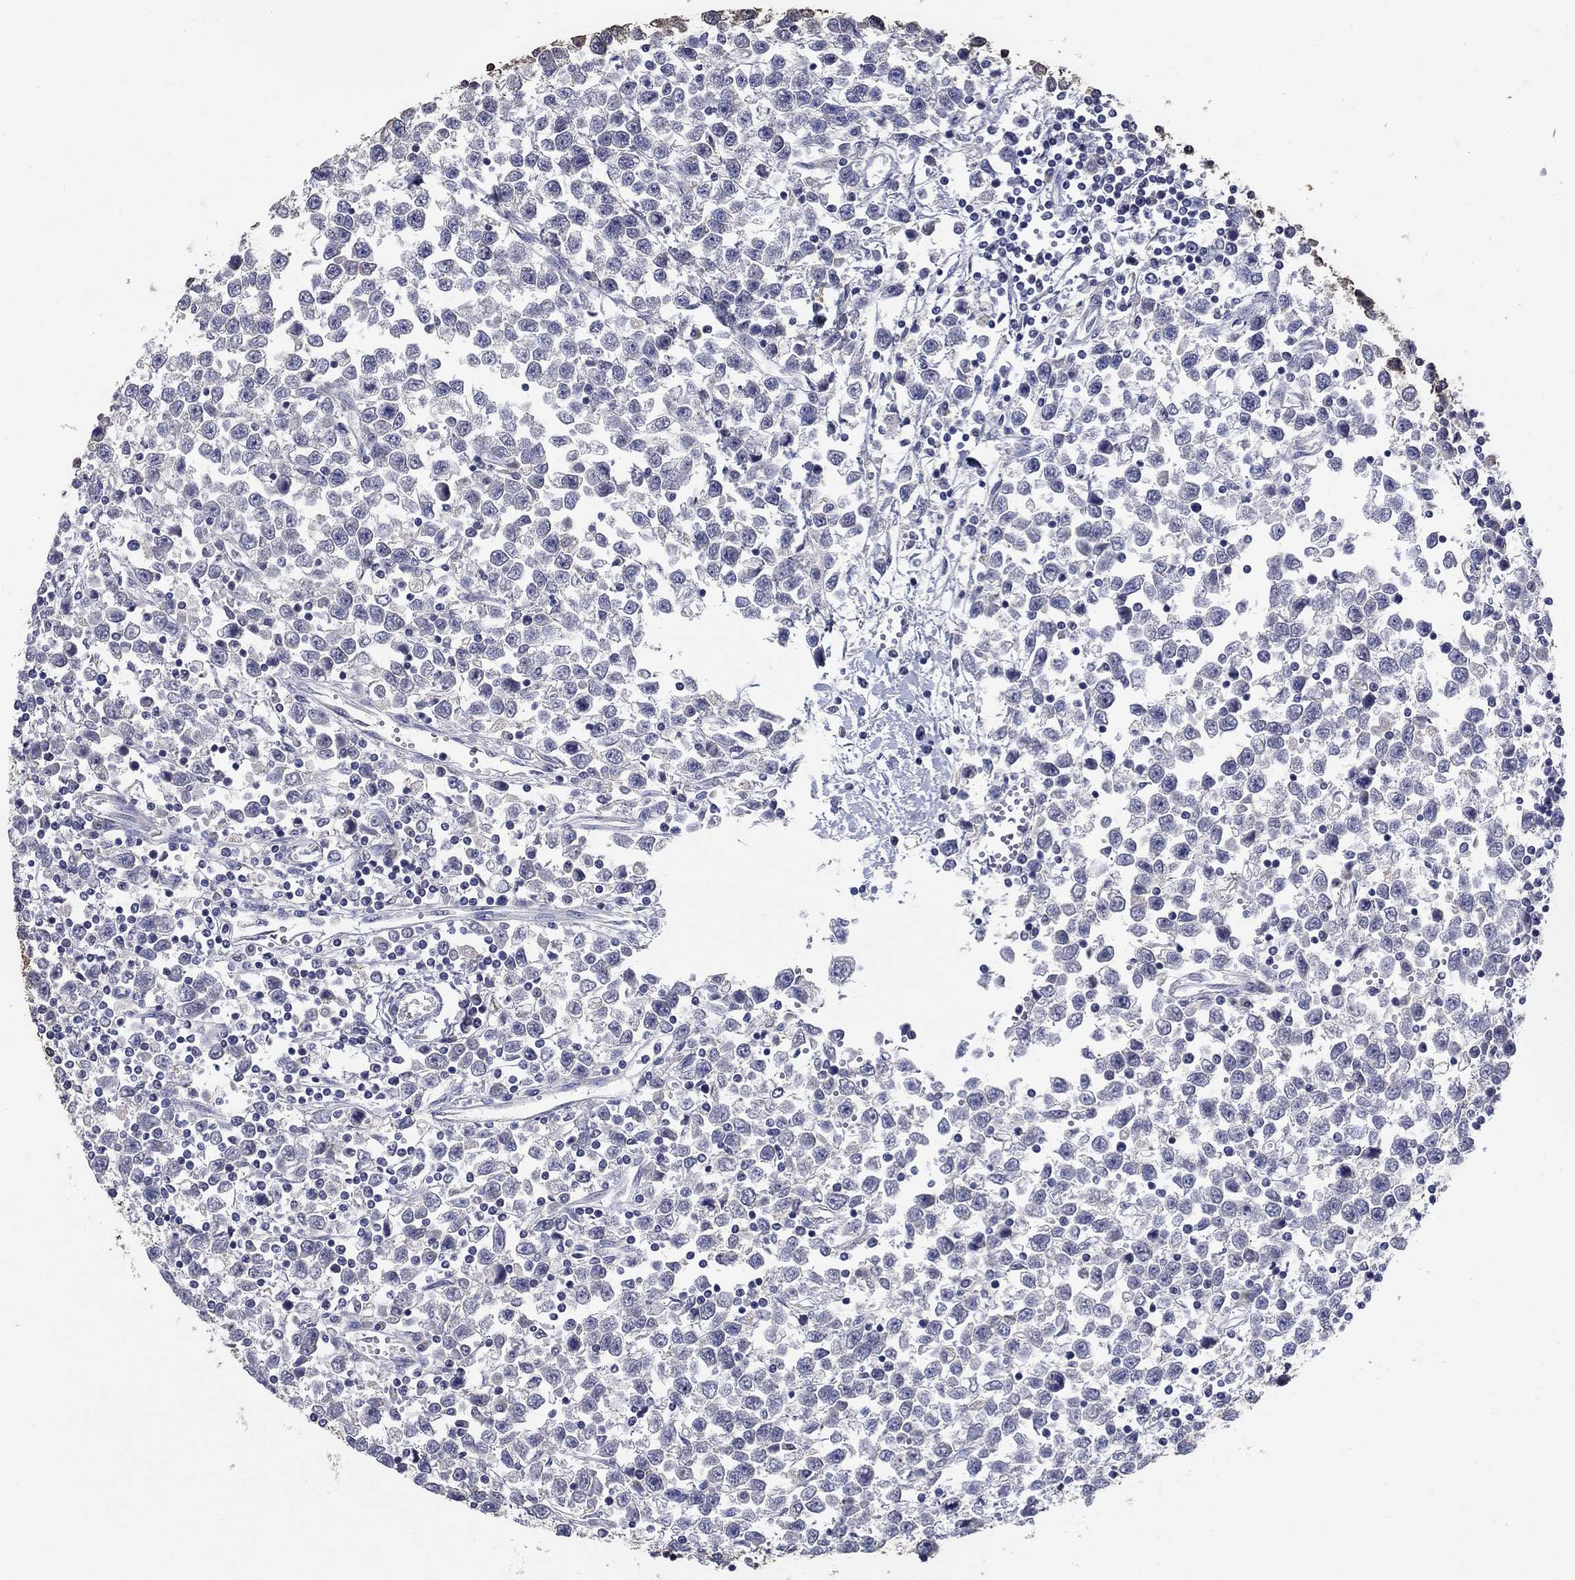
{"staining": {"intensity": "negative", "quantity": "none", "location": "none"}, "tissue": "testis cancer", "cell_type": "Tumor cells", "image_type": "cancer", "snomed": [{"axis": "morphology", "description": "Seminoma, NOS"}, {"axis": "topography", "description": "Testis"}], "caption": "IHC photomicrograph of human testis cancer (seminoma) stained for a protein (brown), which demonstrates no staining in tumor cells. (DAB immunohistochemistry (IHC) visualized using brightfield microscopy, high magnification).", "gene": "PROZ", "patient": {"sex": "male", "age": 34}}